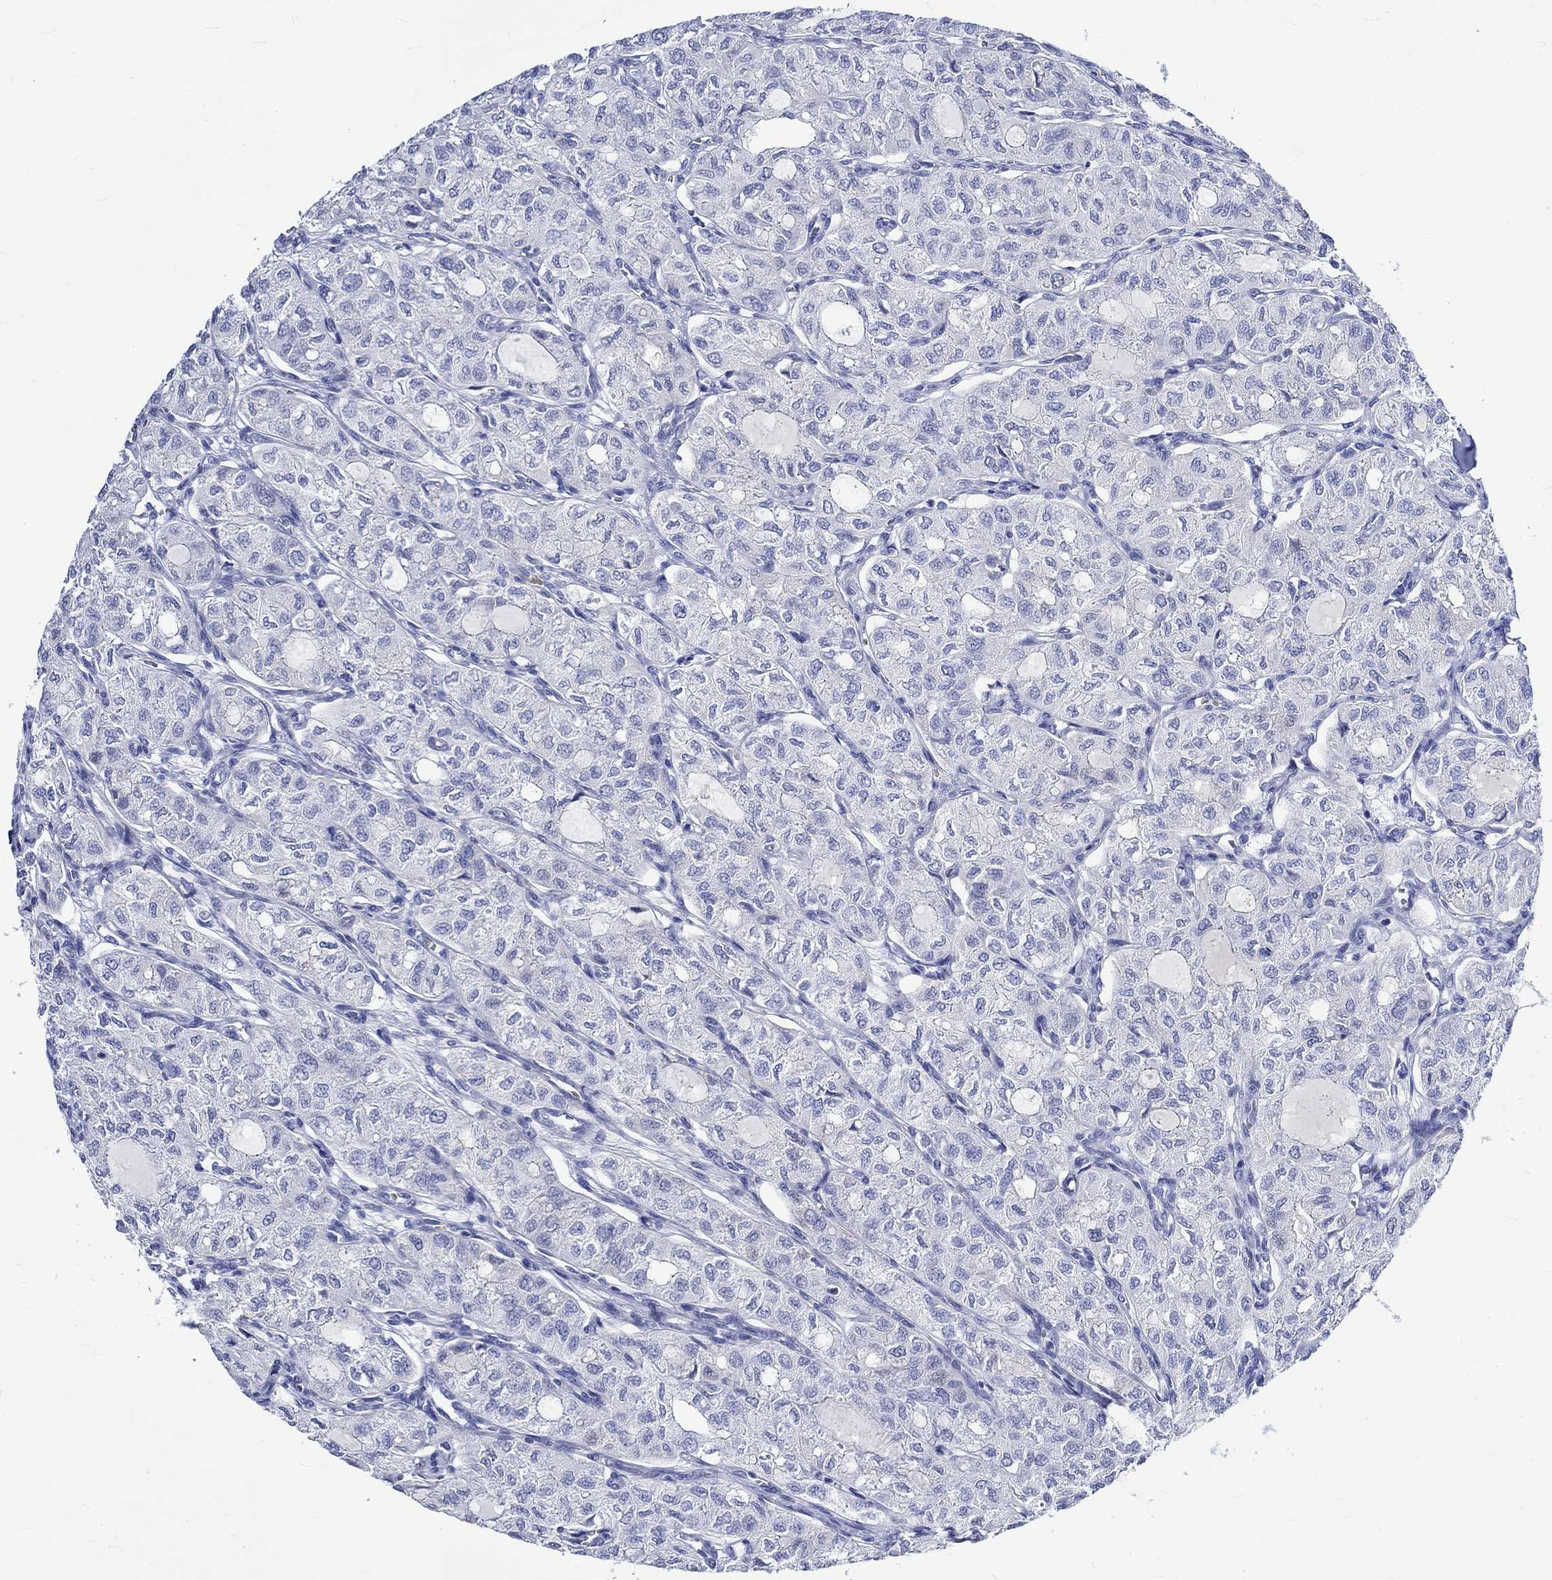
{"staining": {"intensity": "negative", "quantity": "none", "location": "none"}, "tissue": "thyroid cancer", "cell_type": "Tumor cells", "image_type": "cancer", "snomed": [{"axis": "morphology", "description": "Follicular adenoma carcinoma, NOS"}, {"axis": "topography", "description": "Thyroid gland"}], "caption": "An immunohistochemistry histopathology image of thyroid cancer (follicular adenoma carcinoma) is shown. There is no staining in tumor cells of thyroid cancer (follicular adenoma carcinoma). The staining was performed using DAB (3,3'-diaminobenzidine) to visualize the protein expression in brown, while the nuclei were stained in blue with hematoxylin (Magnification: 20x).", "gene": "NRIP3", "patient": {"sex": "male", "age": 75}}